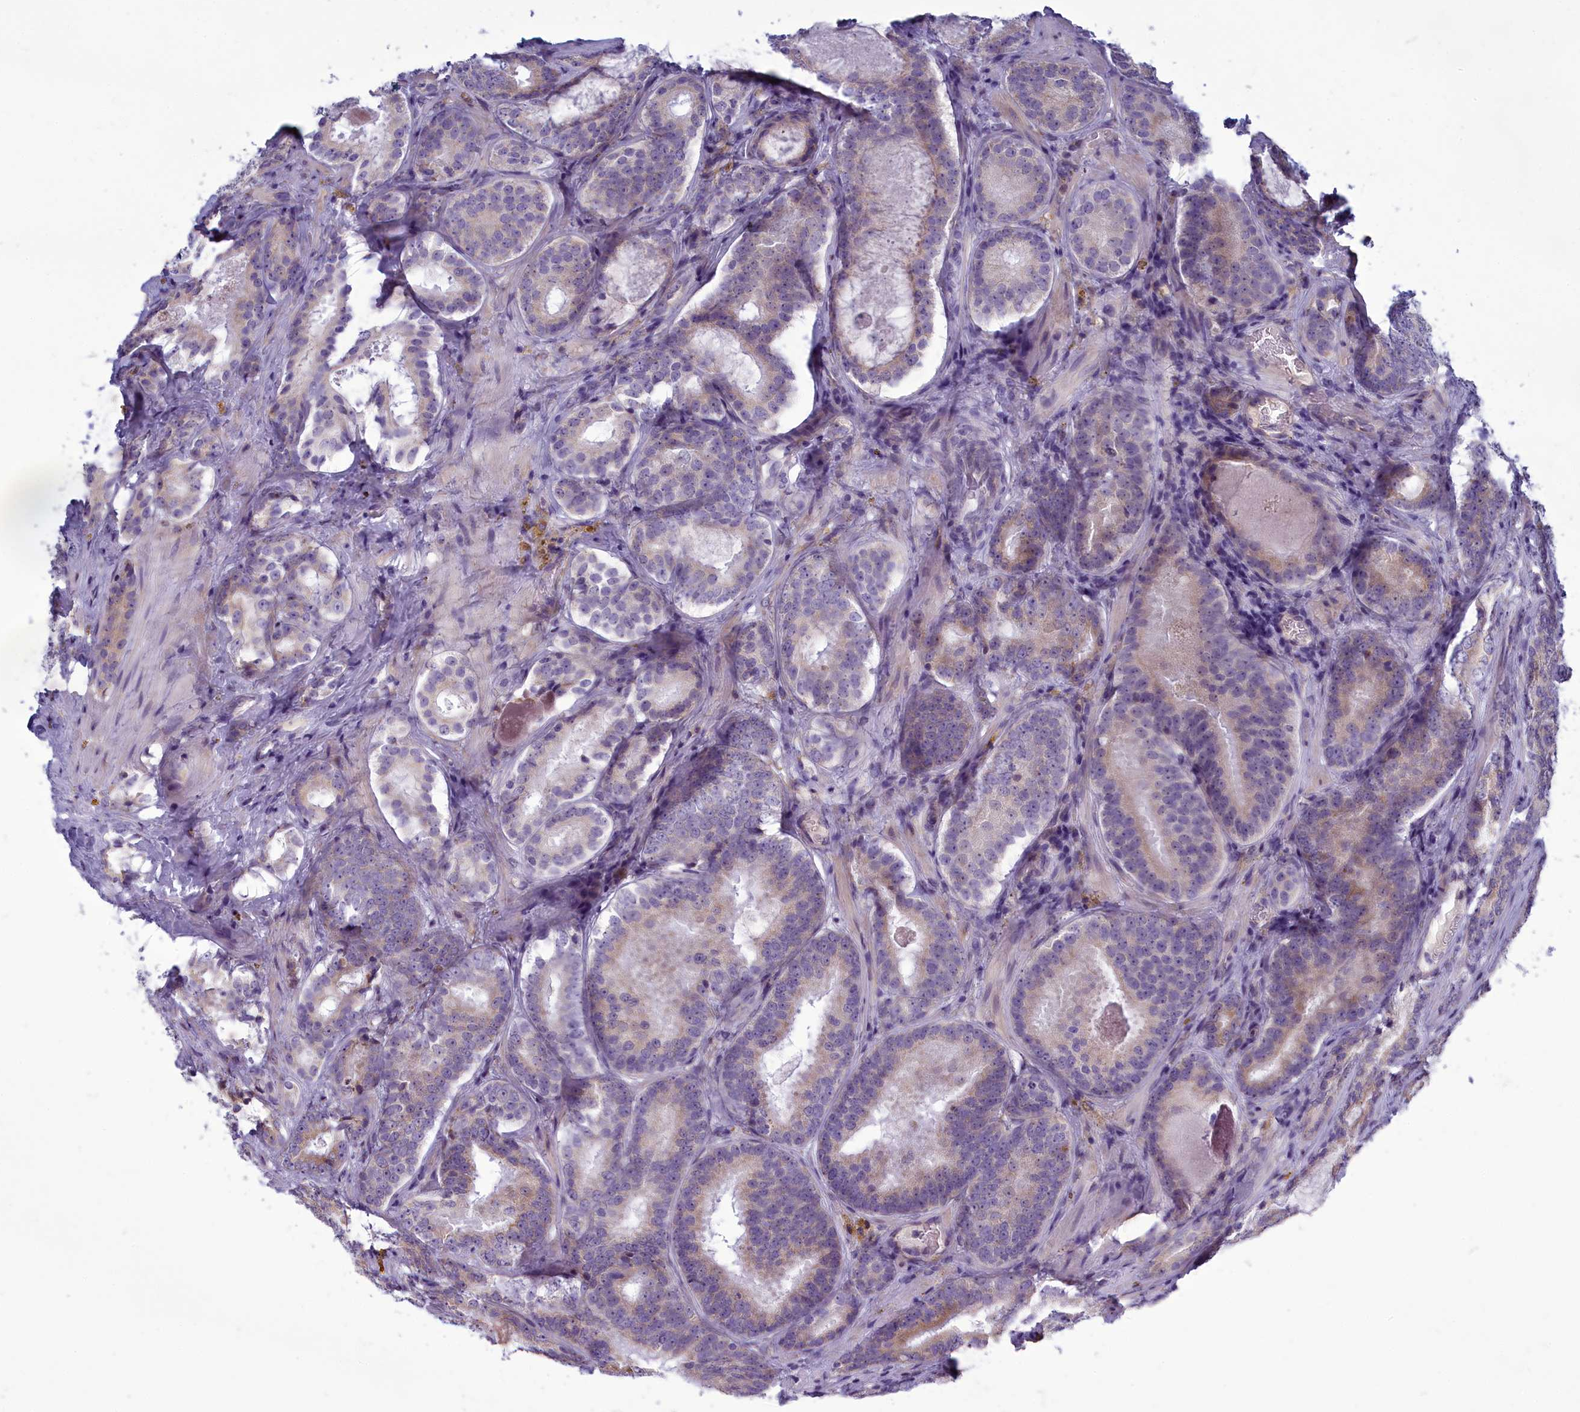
{"staining": {"intensity": "weak", "quantity": "25%-75%", "location": "cytoplasmic/membranous"}, "tissue": "prostate cancer", "cell_type": "Tumor cells", "image_type": "cancer", "snomed": [{"axis": "morphology", "description": "Adenocarcinoma, High grade"}, {"axis": "topography", "description": "Prostate"}], "caption": "Immunohistochemistry of prostate cancer (high-grade adenocarcinoma) exhibits low levels of weak cytoplasmic/membranous expression in about 25%-75% of tumor cells. (IHC, brightfield microscopy, high magnification).", "gene": "CENATAC", "patient": {"sex": "male", "age": 57}}